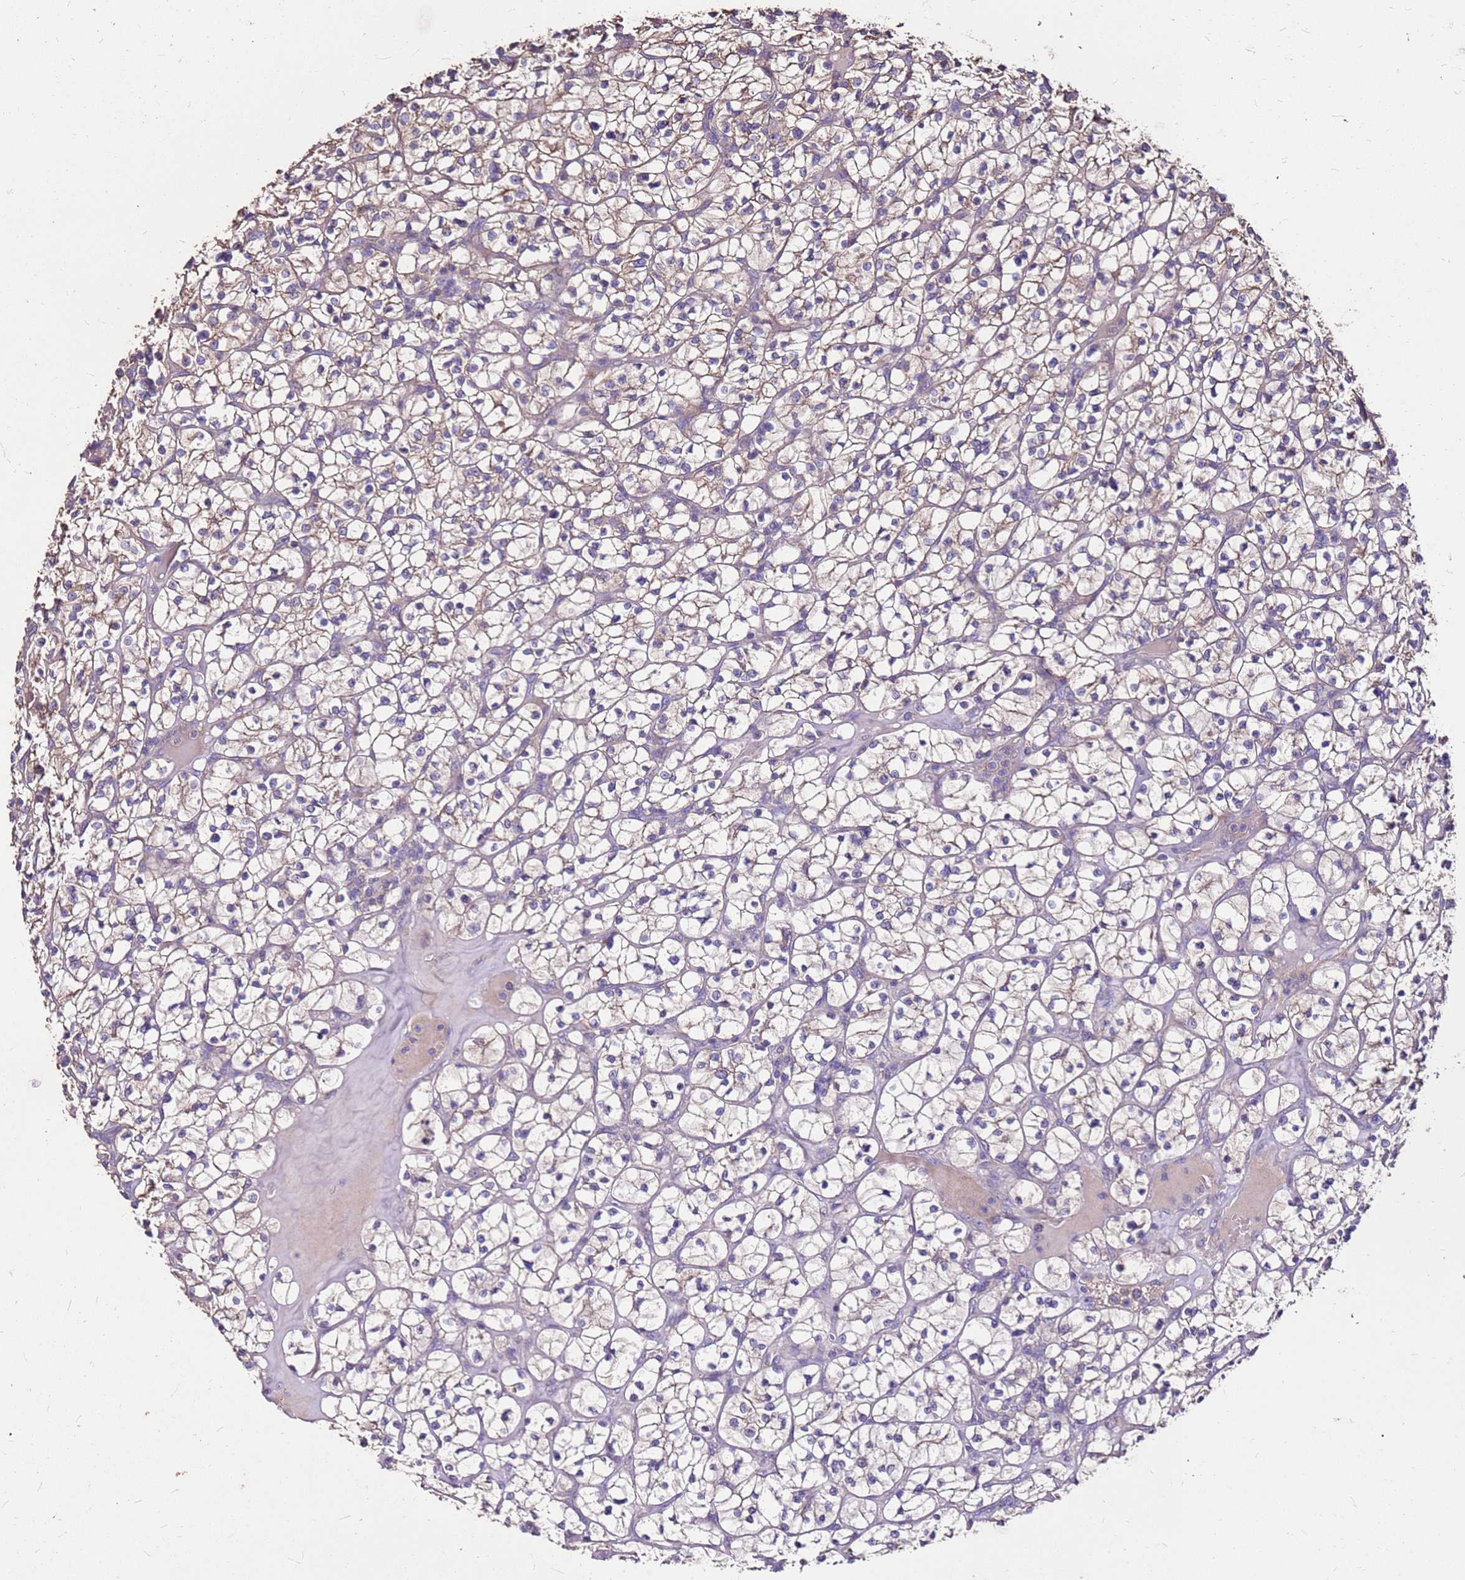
{"staining": {"intensity": "weak", "quantity": "<25%", "location": "cytoplasmic/membranous"}, "tissue": "renal cancer", "cell_type": "Tumor cells", "image_type": "cancer", "snomed": [{"axis": "morphology", "description": "Adenocarcinoma, NOS"}, {"axis": "topography", "description": "Kidney"}], "caption": "An image of renal adenocarcinoma stained for a protein reveals no brown staining in tumor cells. Brightfield microscopy of immunohistochemistry (IHC) stained with DAB (brown) and hematoxylin (blue), captured at high magnification.", "gene": "EXD3", "patient": {"sex": "female", "age": 64}}